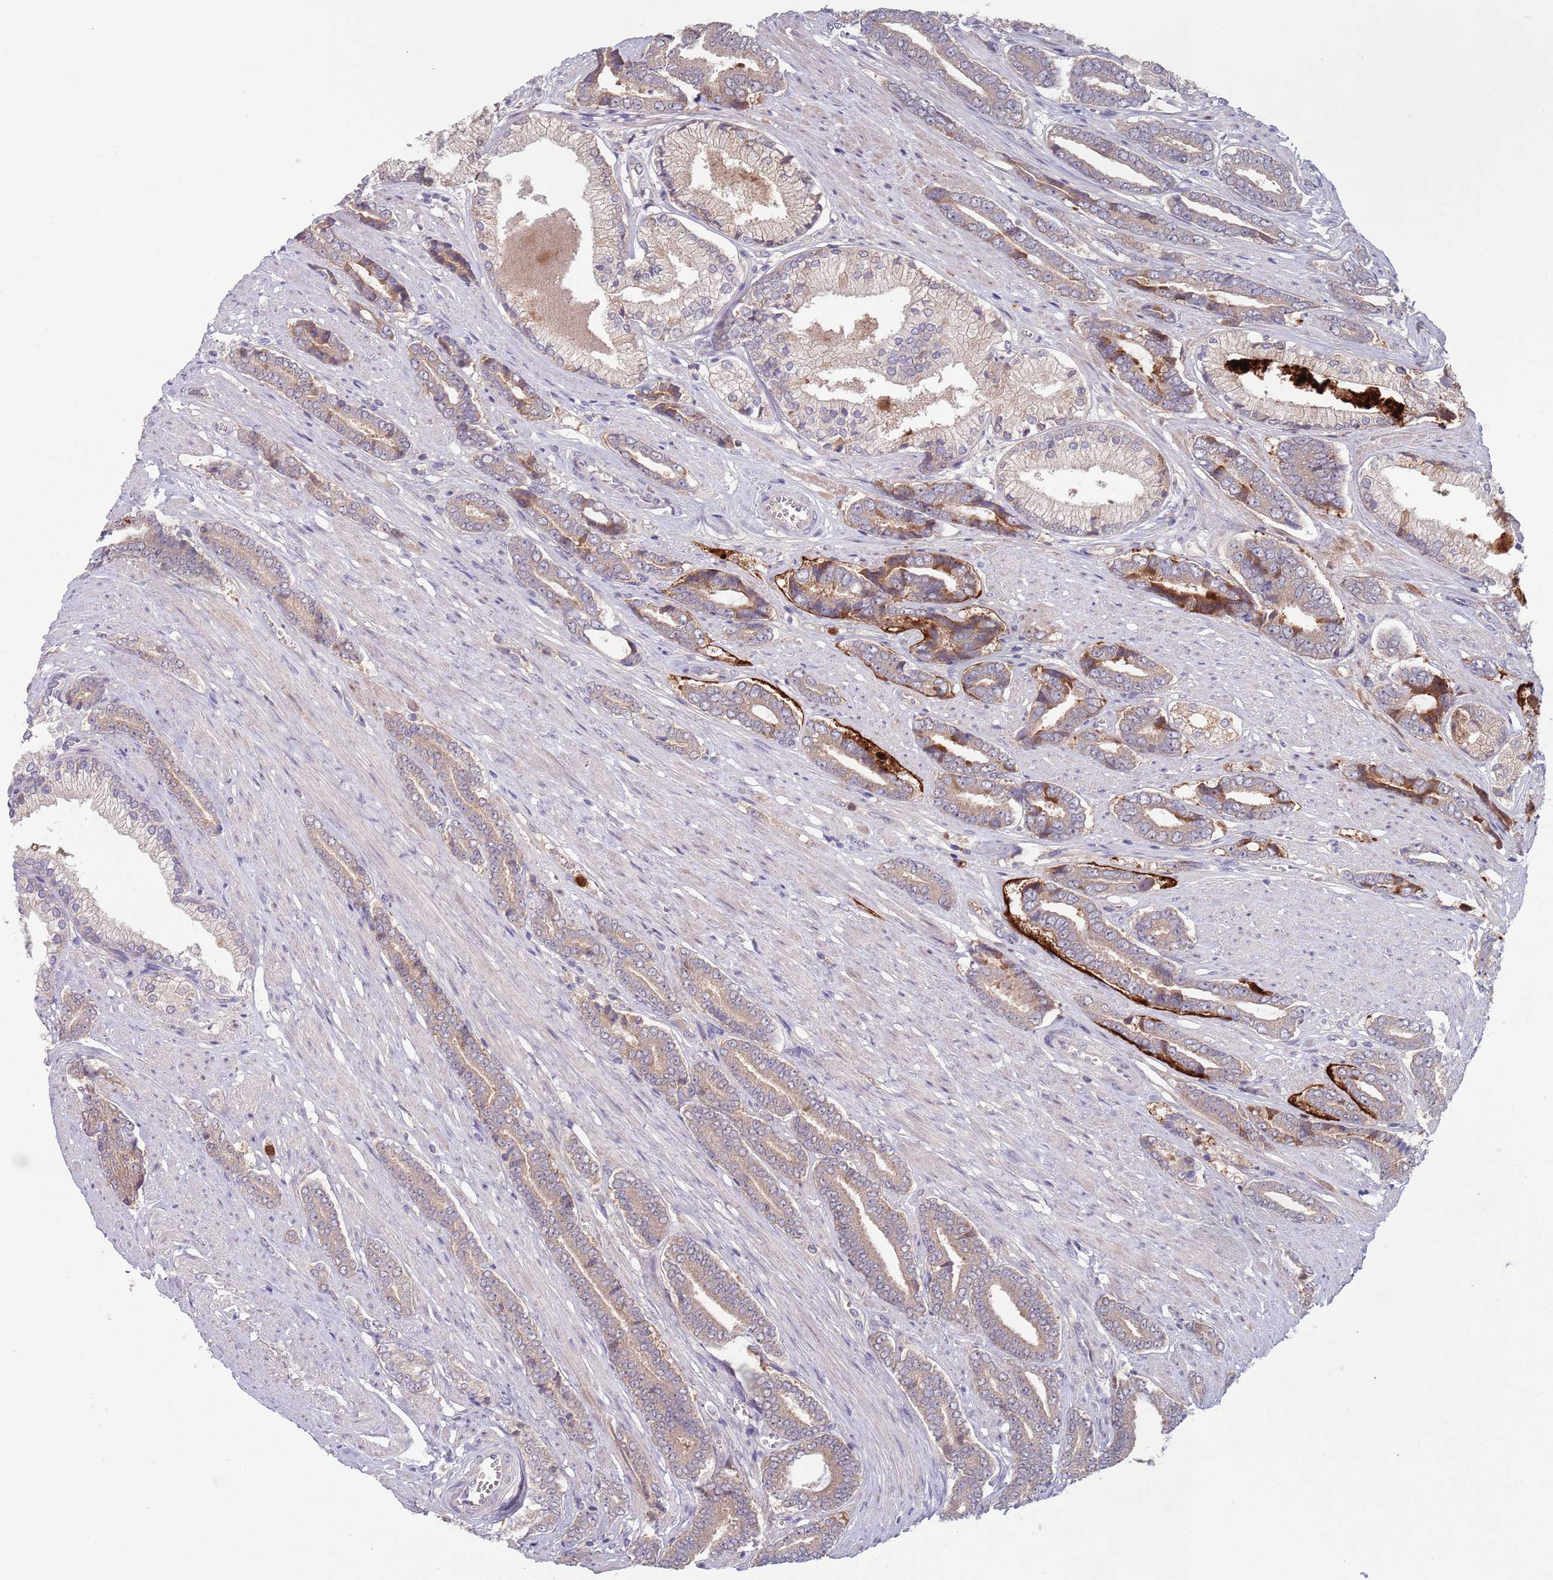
{"staining": {"intensity": "weak", "quantity": "25%-75%", "location": "cytoplasmic/membranous"}, "tissue": "prostate cancer", "cell_type": "Tumor cells", "image_type": "cancer", "snomed": [{"axis": "morphology", "description": "Adenocarcinoma, NOS"}, {"axis": "topography", "description": "Prostate and seminal vesicle, NOS"}], "caption": "A low amount of weak cytoplasmic/membranous expression is identified in about 25%-75% of tumor cells in prostate cancer tissue. (DAB IHC with brightfield microscopy, high magnification).", "gene": "TYW1", "patient": {"sex": "male", "age": 76}}